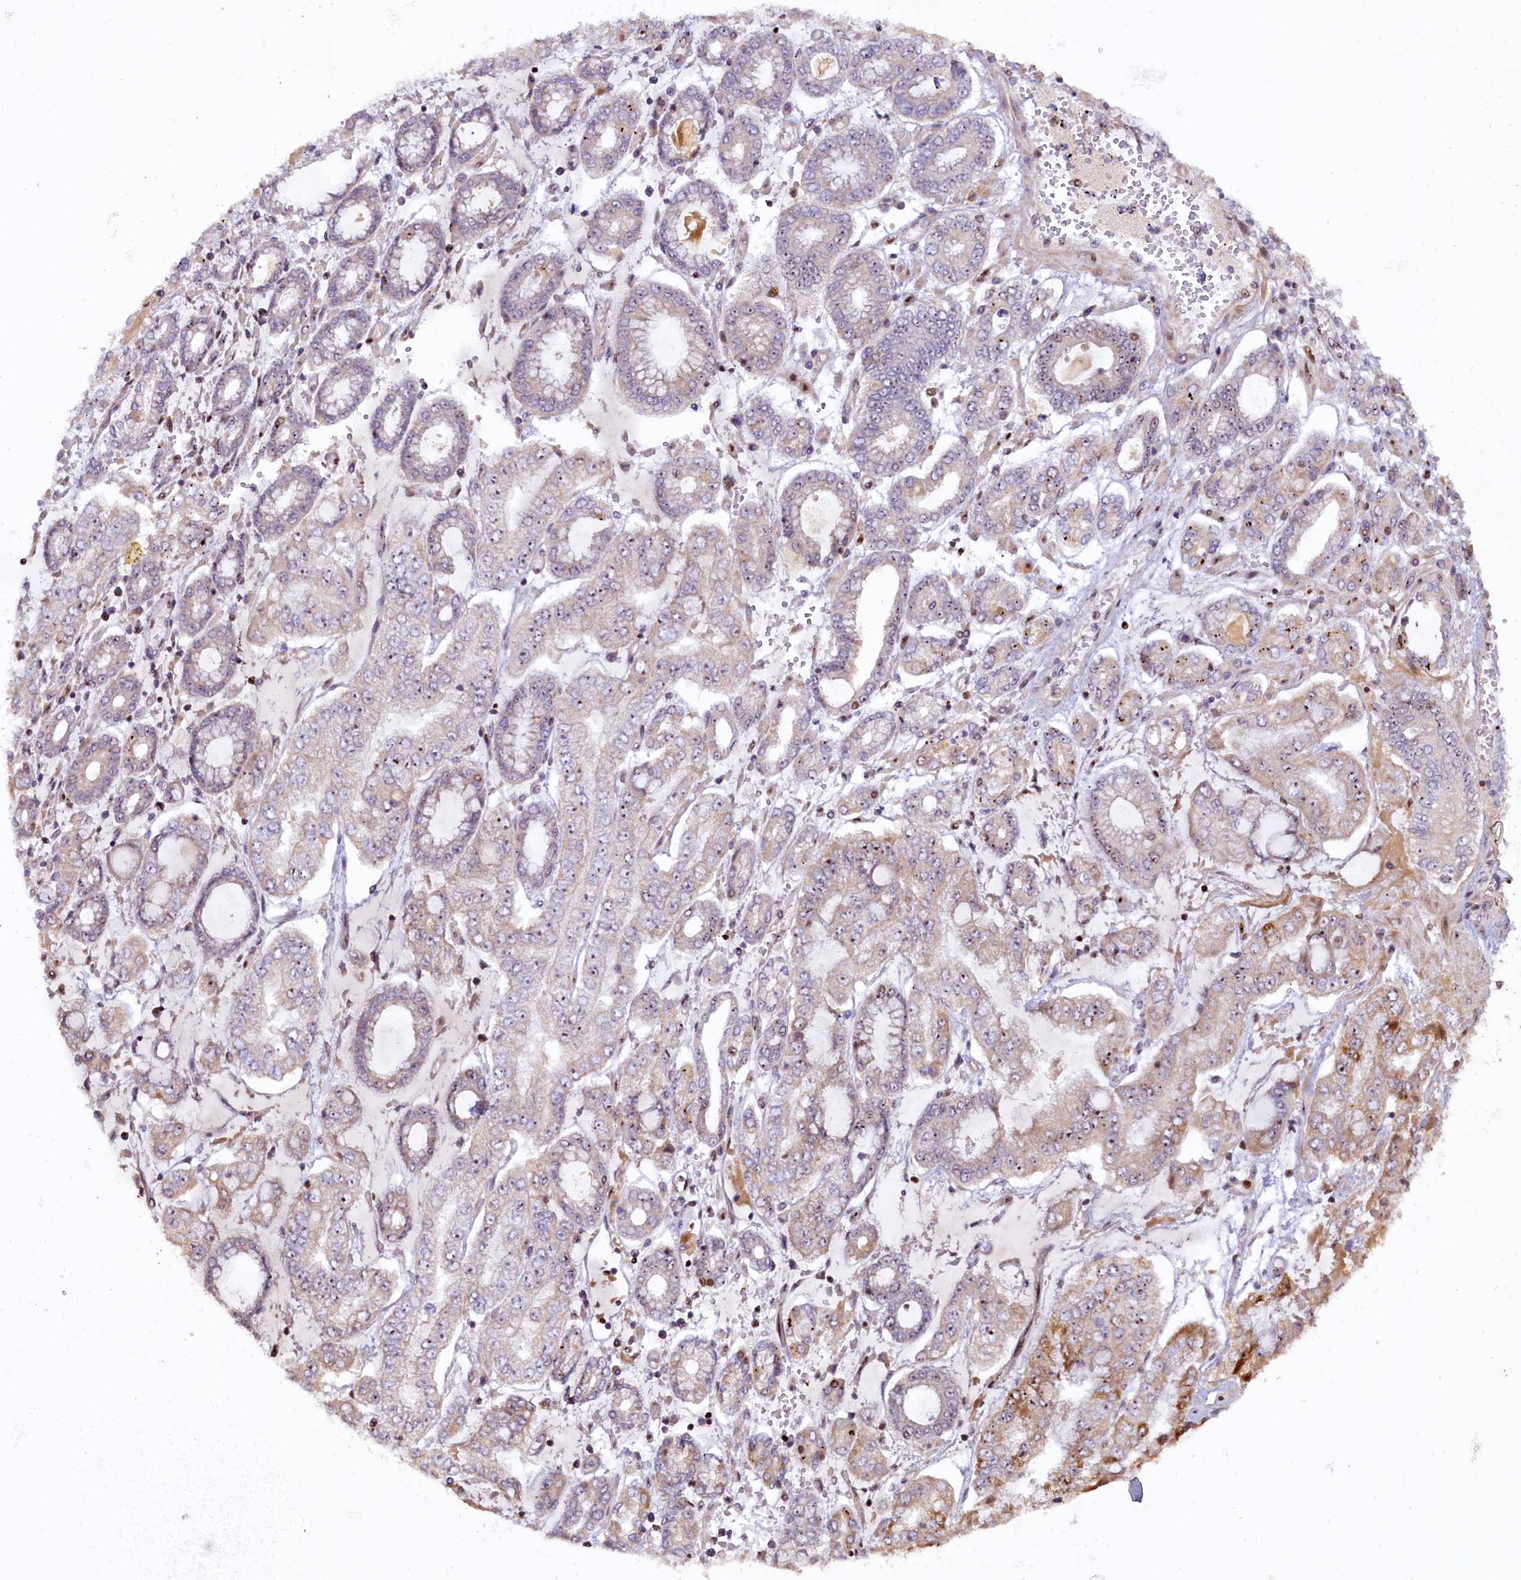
{"staining": {"intensity": "moderate", "quantity": "<25%", "location": "cytoplasmic/membranous,nuclear"}, "tissue": "stomach cancer", "cell_type": "Tumor cells", "image_type": "cancer", "snomed": [{"axis": "morphology", "description": "Adenocarcinoma, NOS"}, {"axis": "topography", "description": "Stomach"}], "caption": "An image of human stomach cancer stained for a protein exhibits moderate cytoplasmic/membranous and nuclear brown staining in tumor cells.", "gene": "TCOF1", "patient": {"sex": "male", "age": 76}}